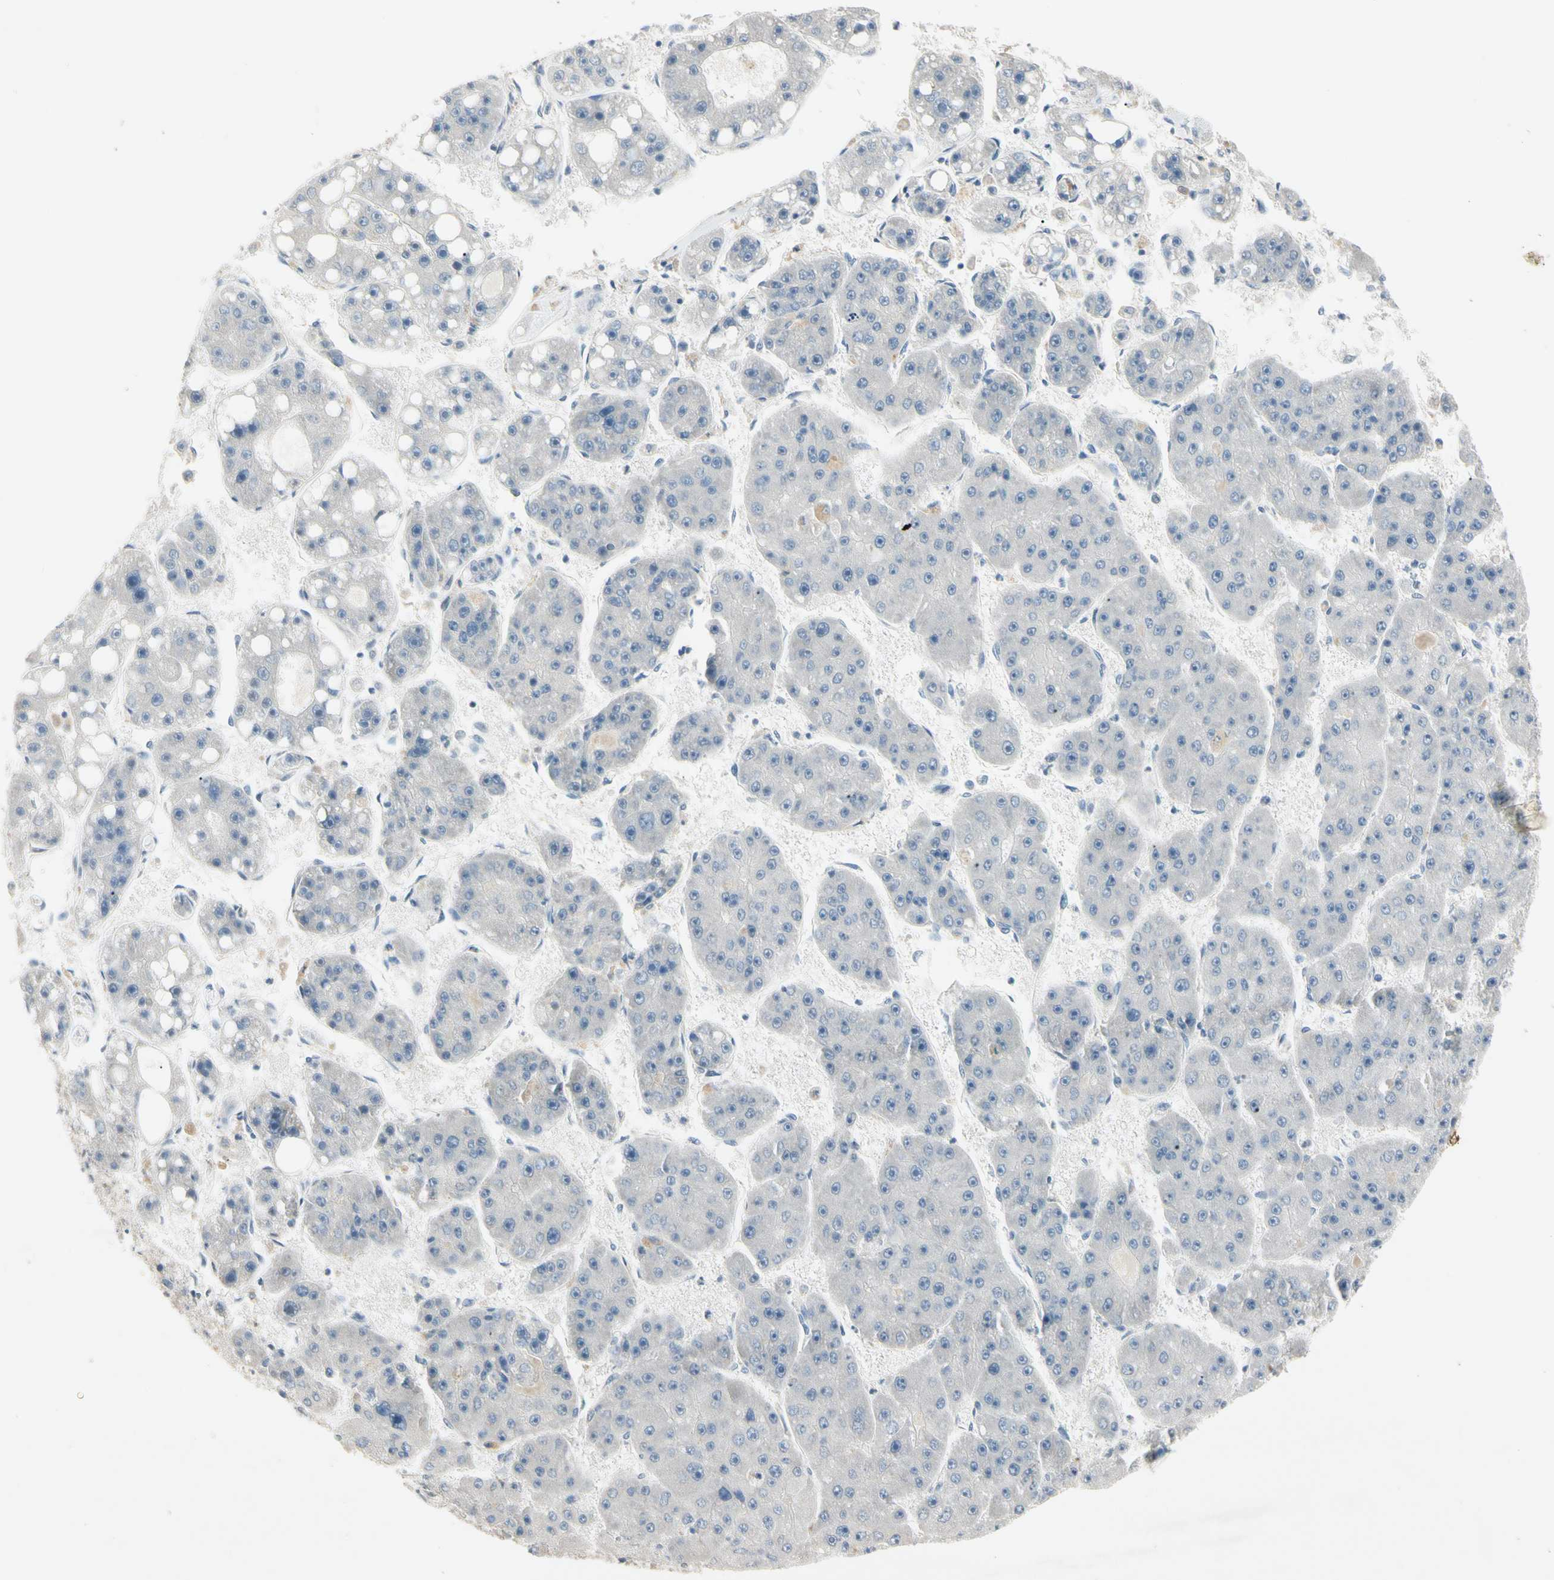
{"staining": {"intensity": "negative", "quantity": "none", "location": "none"}, "tissue": "liver cancer", "cell_type": "Tumor cells", "image_type": "cancer", "snomed": [{"axis": "morphology", "description": "Carcinoma, Hepatocellular, NOS"}, {"axis": "topography", "description": "Liver"}], "caption": "DAB immunohistochemical staining of human liver hepatocellular carcinoma reveals no significant positivity in tumor cells.", "gene": "PRSS21", "patient": {"sex": "female", "age": 61}}